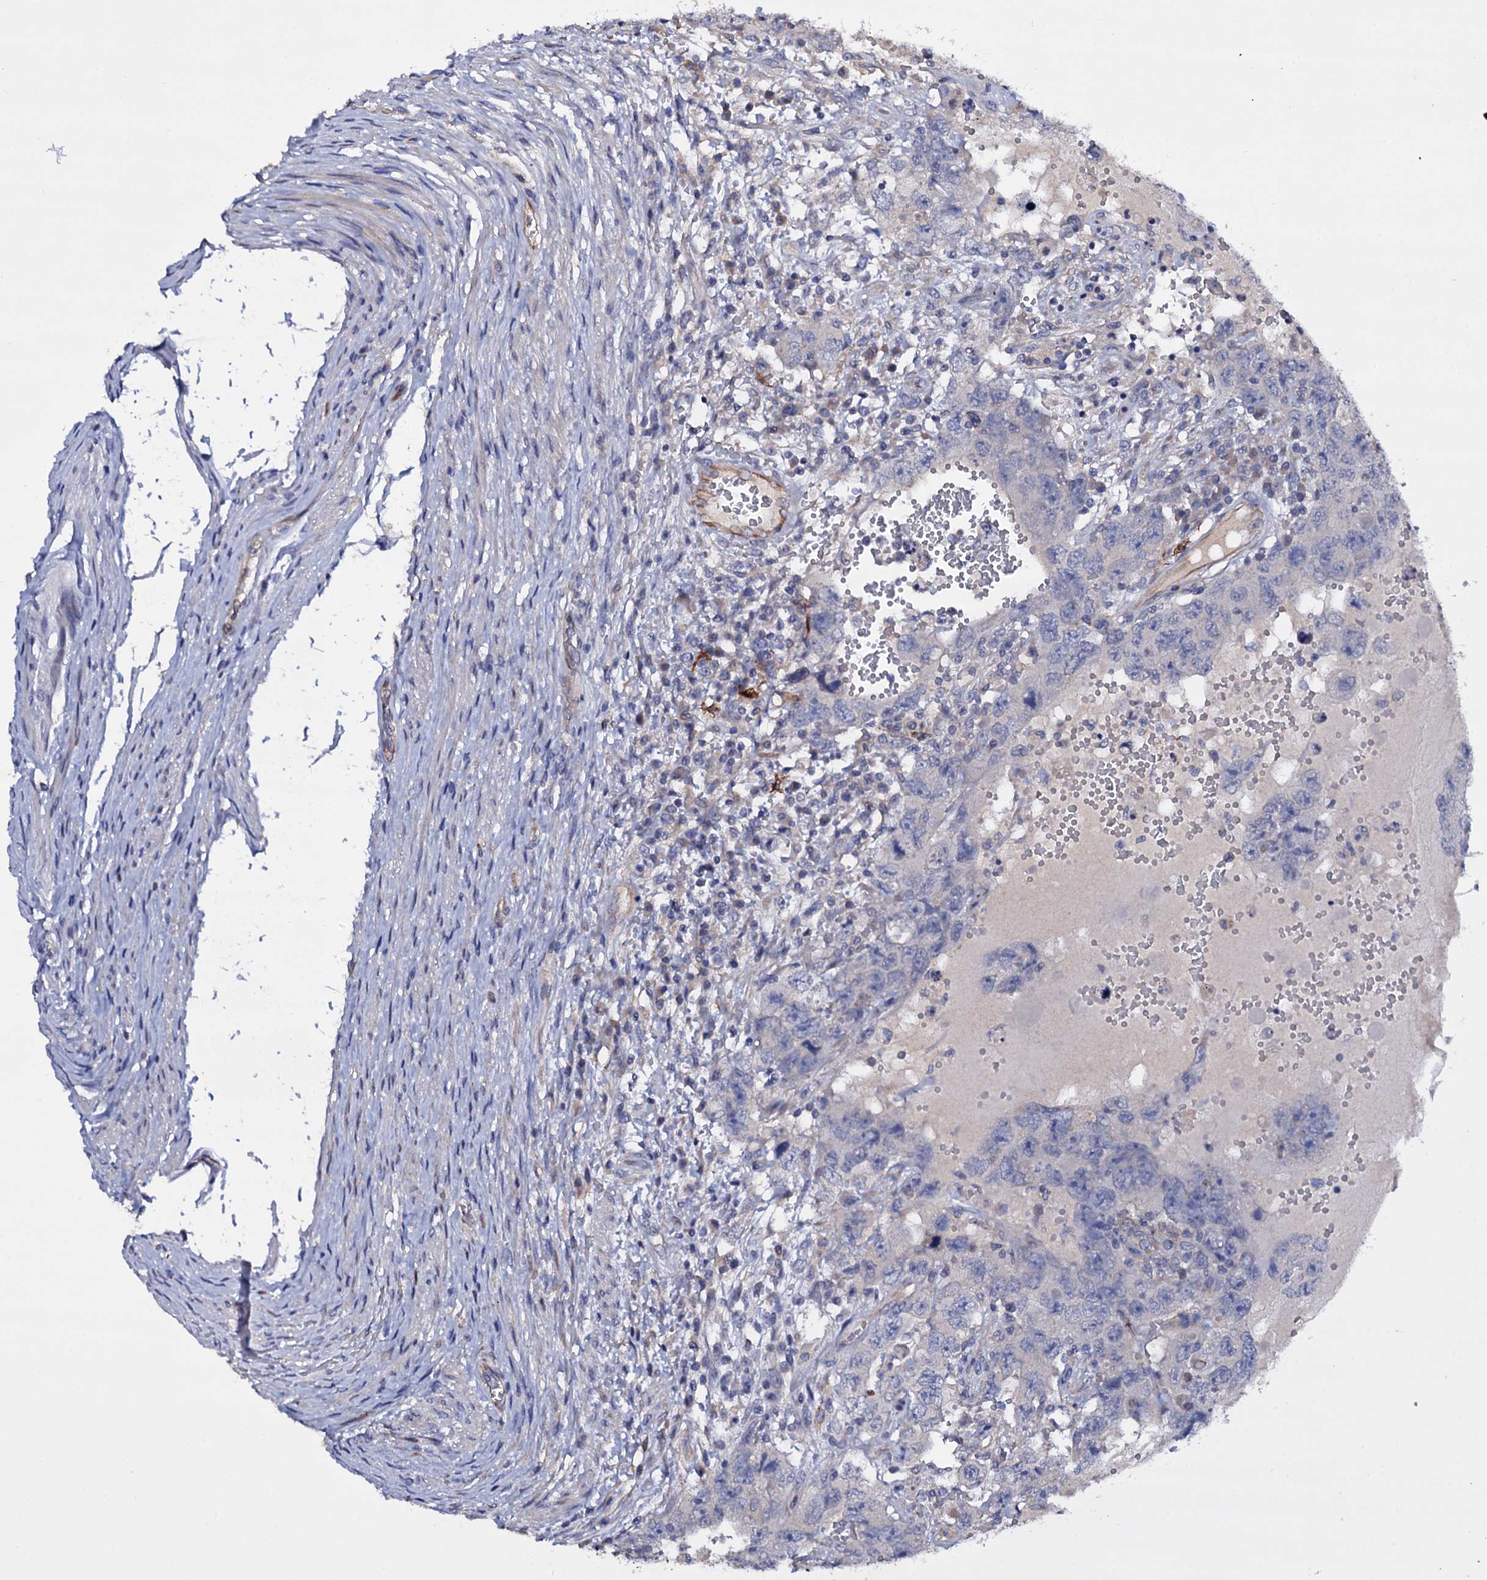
{"staining": {"intensity": "negative", "quantity": "none", "location": "none"}, "tissue": "testis cancer", "cell_type": "Tumor cells", "image_type": "cancer", "snomed": [{"axis": "morphology", "description": "Carcinoma, Embryonal, NOS"}, {"axis": "topography", "description": "Testis"}], "caption": "The micrograph shows no staining of tumor cells in testis embryonal carcinoma.", "gene": "BCL2L14", "patient": {"sex": "male", "age": 26}}